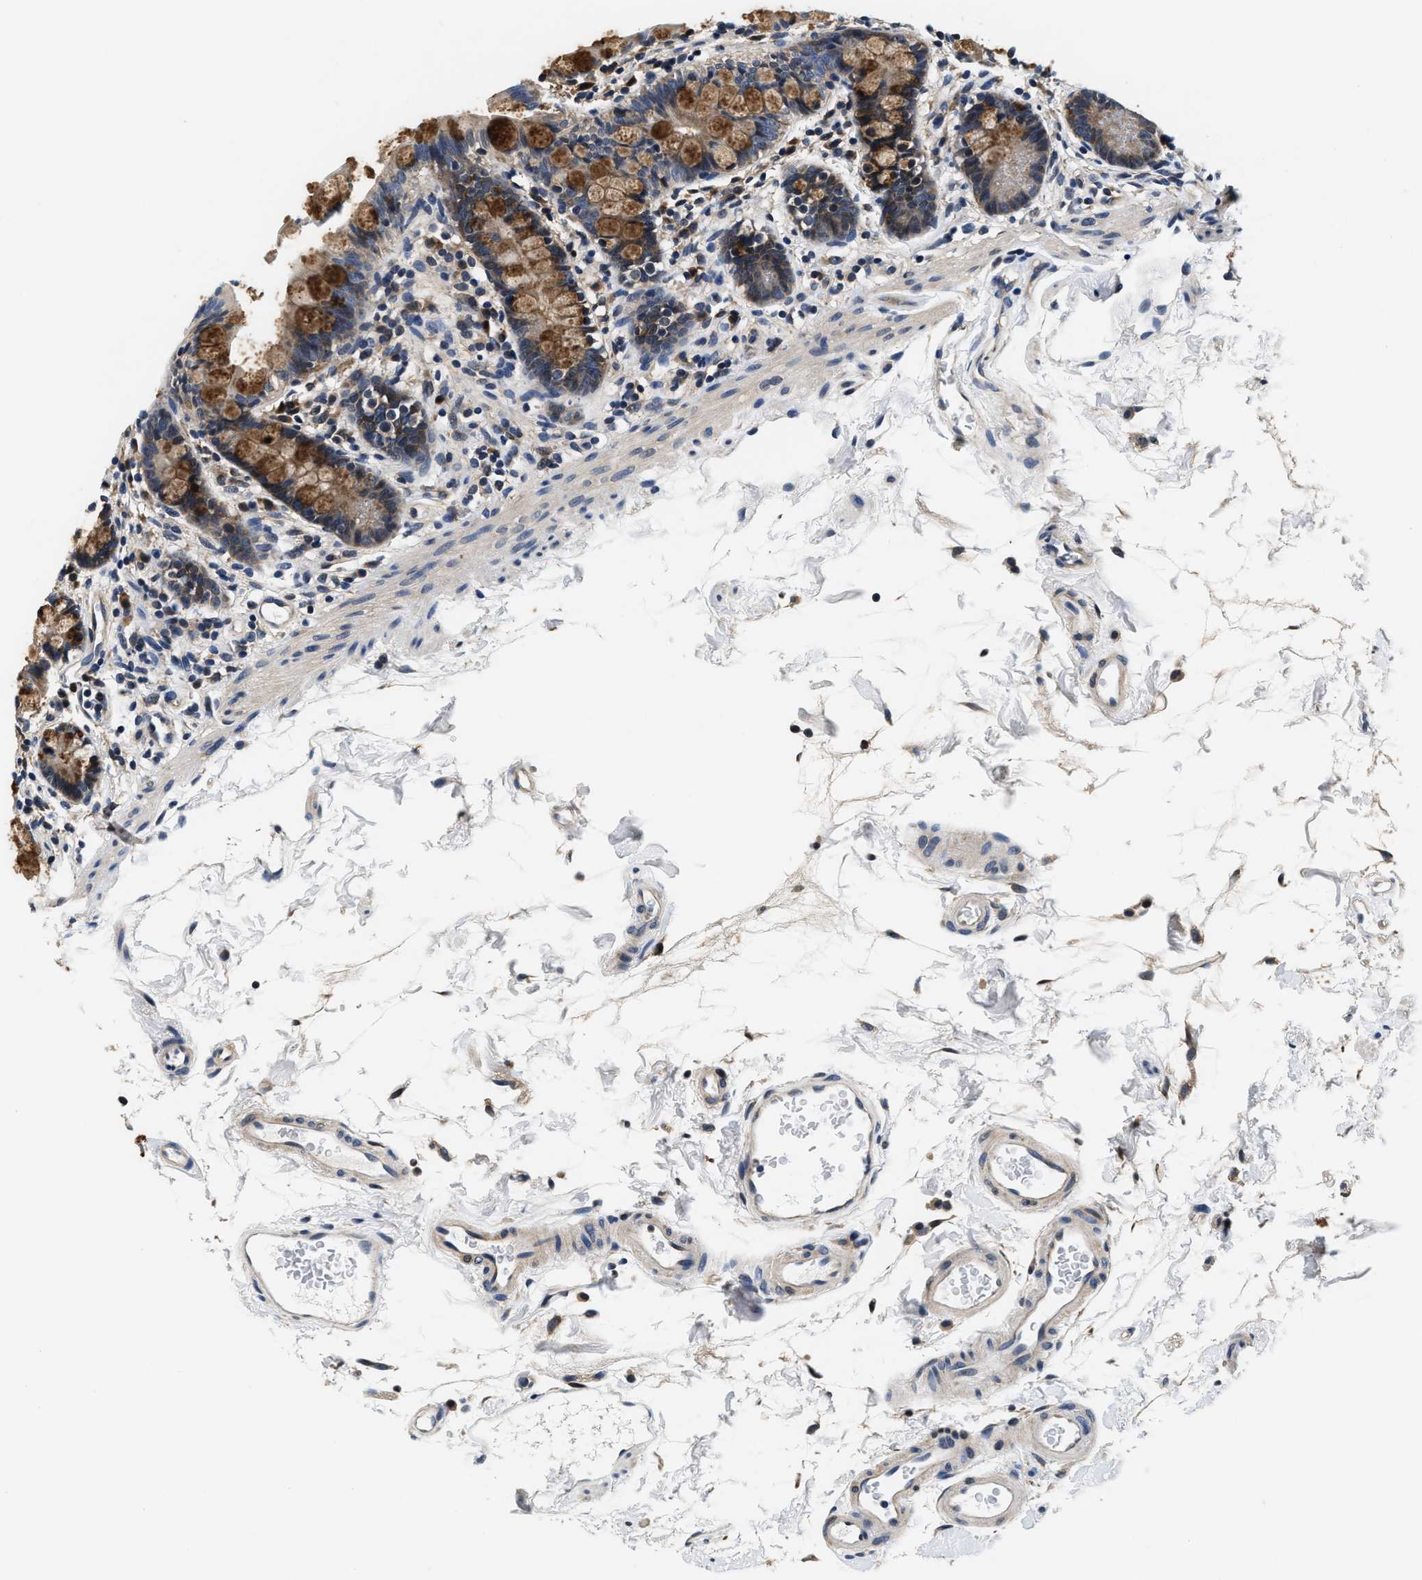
{"staining": {"intensity": "strong", "quantity": ">75%", "location": "cytoplasmic/membranous"}, "tissue": "small intestine", "cell_type": "Glandular cells", "image_type": "normal", "snomed": [{"axis": "morphology", "description": "Normal tissue, NOS"}, {"axis": "topography", "description": "Small intestine"}], "caption": "High-magnification brightfield microscopy of normal small intestine stained with DAB (3,3'-diaminobenzidine) (brown) and counterstained with hematoxylin (blue). glandular cells exhibit strong cytoplasmic/membranous expression is seen in about>75% of cells. (DAB IHC with brightfield microscopy, high magnification).", "gene": "PHPT1", "patient": {"sex": "female", "age": 84}}